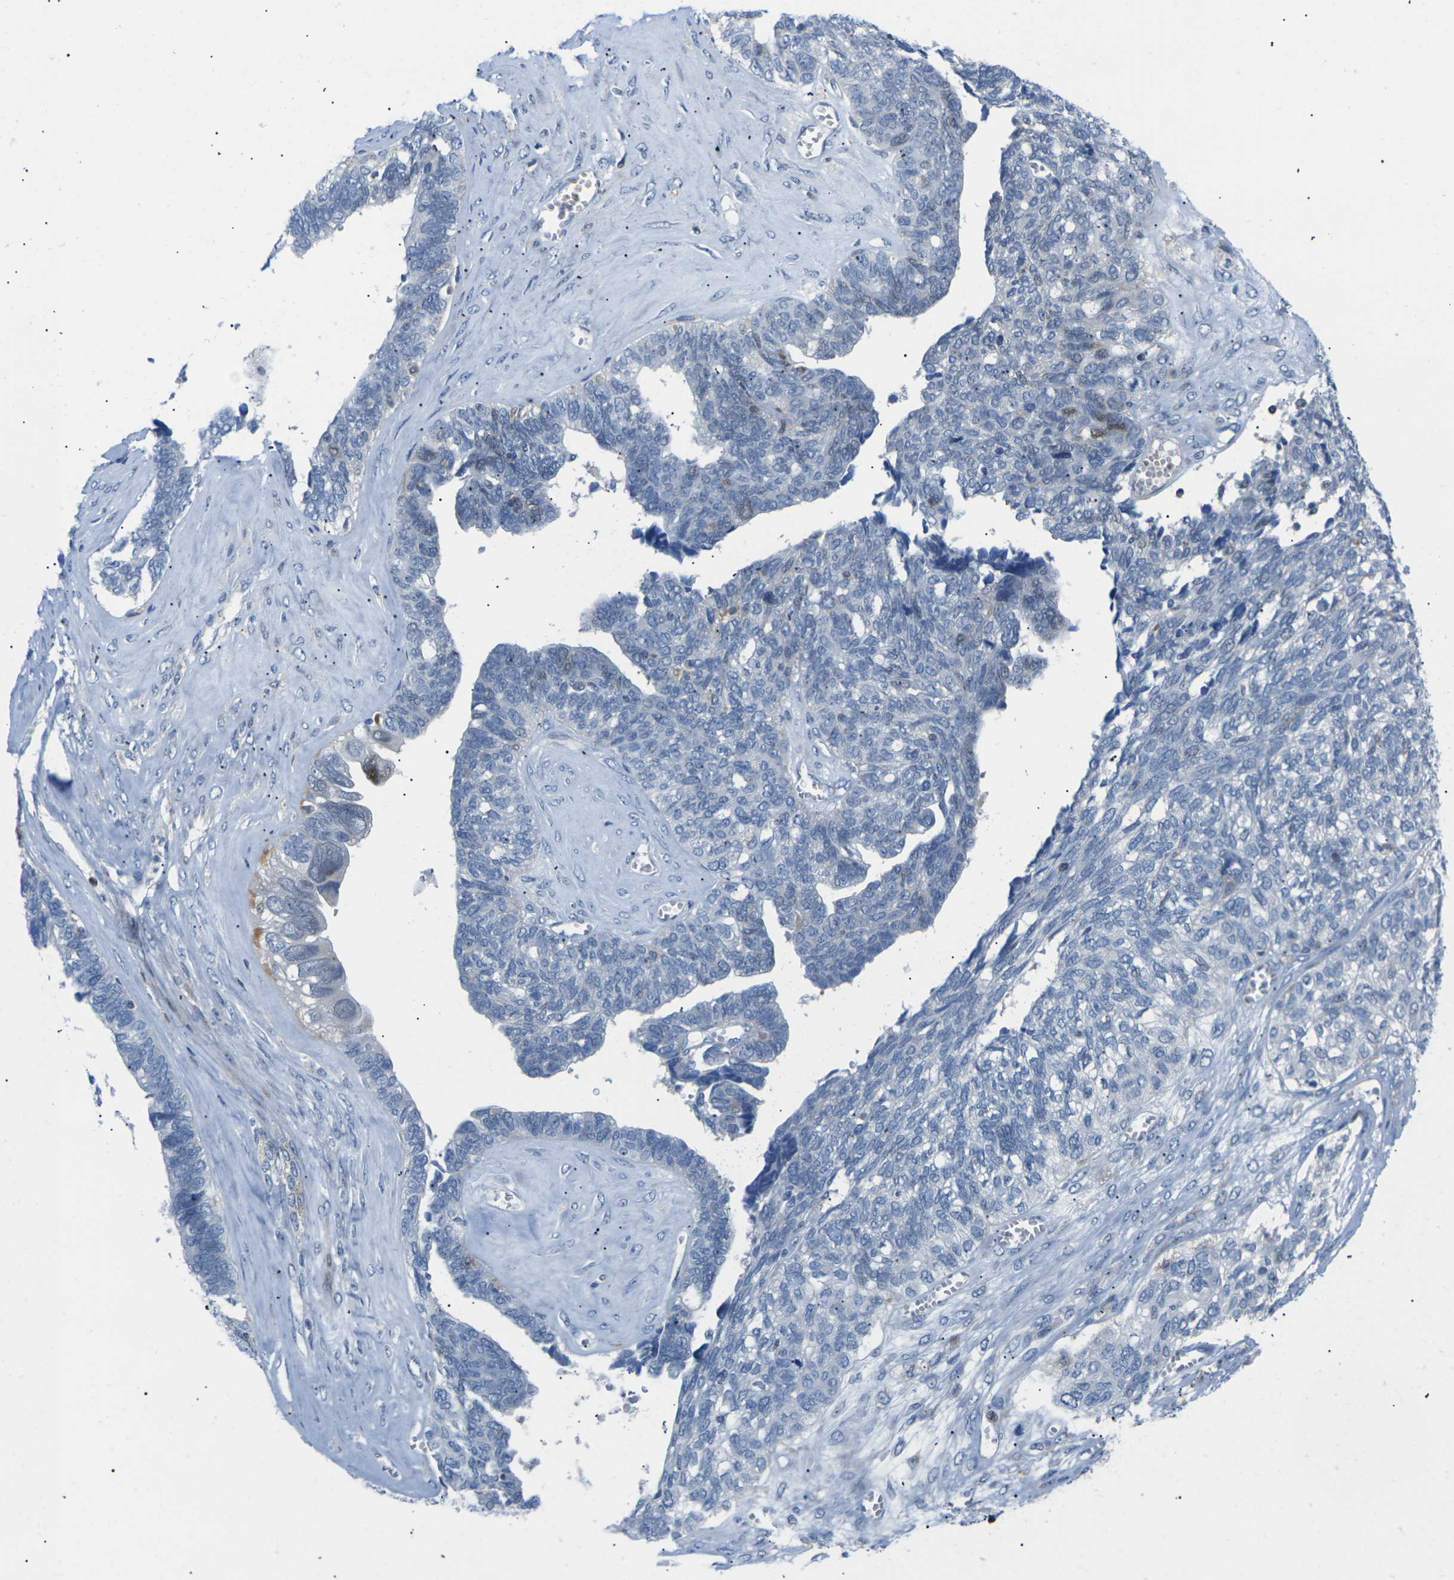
{"staining": {"intensity": "moderate", "quantity": "<25%", "location": "cytoplasmic/membranous,nuclear"}, "tissue": "ovarian cancer", "cell_type": "Tumor cells", "image_type": "cancer", "snomed": [{"axis": "morphology", "description": "Cystadenocarcinoma, serous, NOS"}, {"axis": "topography", "description": "Ovary"}], "caption": "This is a histology image of IHC staining of ovarian cancer, which shows moderate expression in the cytoplasmic/membranous and nuclear of tumor cells.", "gene": "RPS6KA3", "patient": {"sex": "female", "age": 79}}